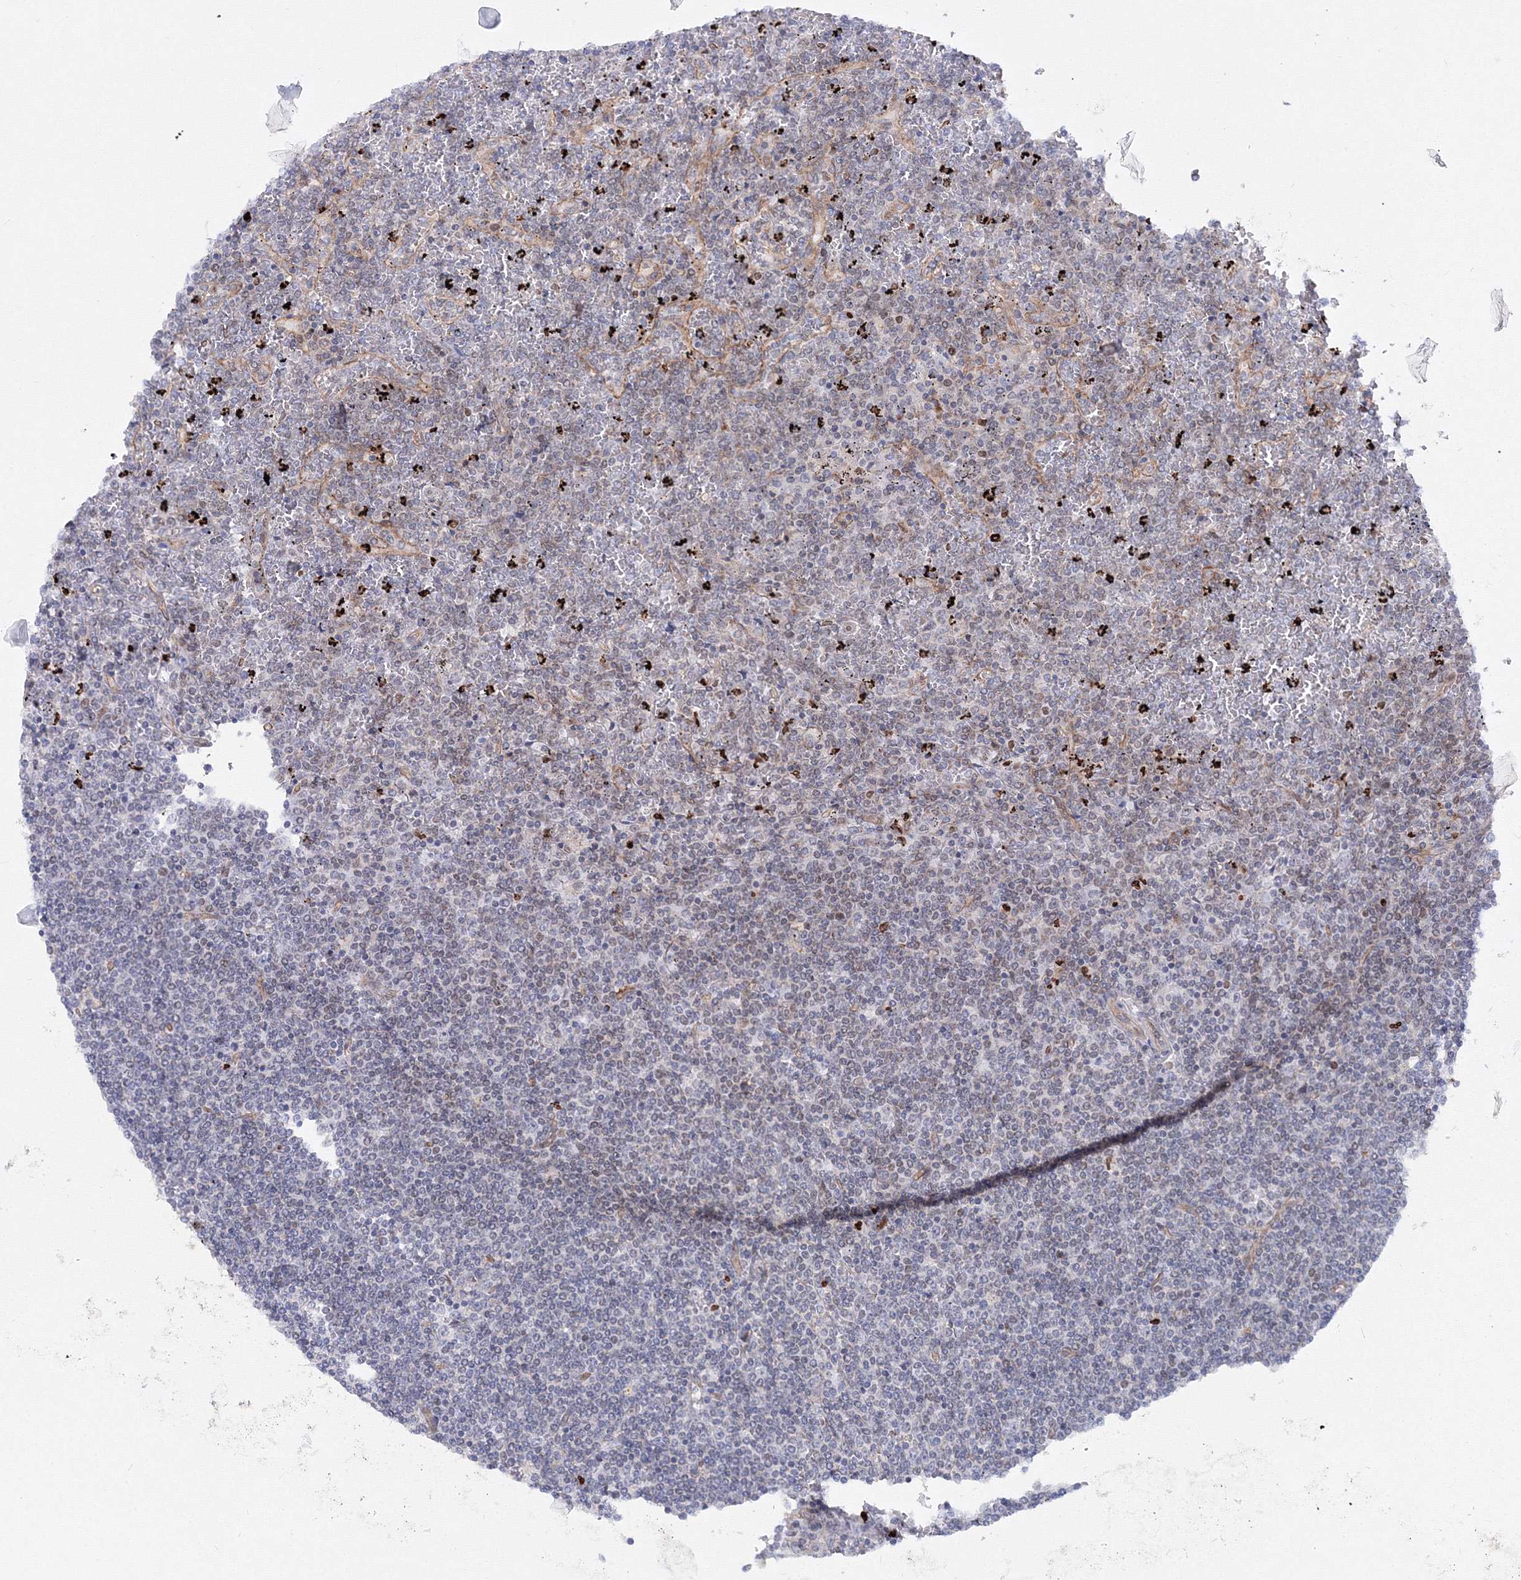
{"staining": {"intensity": "negative", "quantity": "none", "location": "none"}, "tissue": "lymphoma", "cell_type": "Tumor cells", "image_type": "cancer", "snomed": [{"axis": "morphology", "description": "Malignant lymphoma, non-Hodgkin's type, Low grade"}, {"axis": "topography", "description": "Spleen"}], "caption": "IHC micrograph of neoplastic tissue: human low-grade malignant lymphoma, non-Hodgkin's type stained with DAB shows no significant protein positivity in tumor cells.", "gene": "C11orf52", "patient": {"sex": "female", "age": 19}}